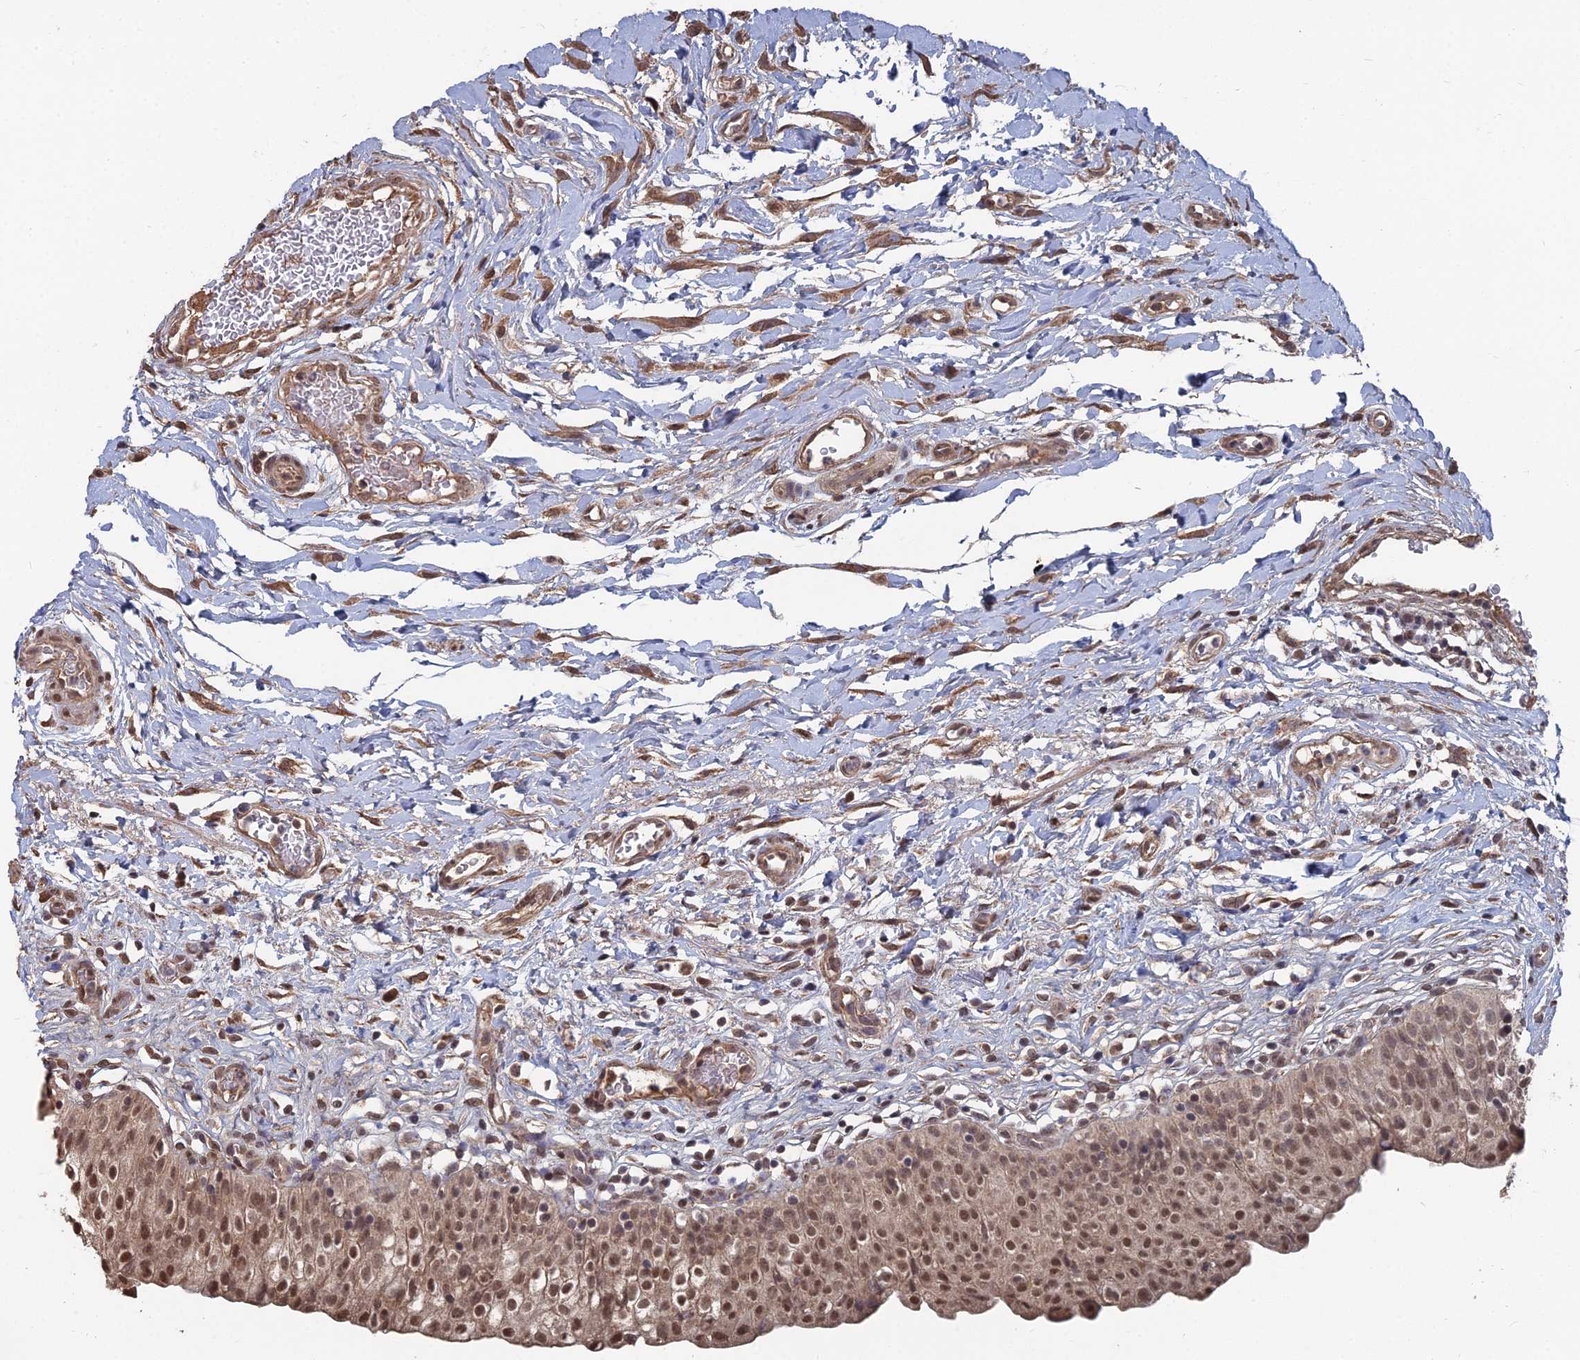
{"staining": {"intensity": "strong", "quantity": ">75%", "location": "nuclear"}, "tissue": "urinary bladder", "cell_type": "Urothelial cells", "image_type": "normal", "snomed": [{"axis": "morphology", "description": "Normal tissue, NOS"}, {"axis": "topography", "description": "Urinary bladder"}], "caption": "Approximately >75% of urothelial cells in unremarkable urinary bladder show strong nuclear protein expression as visualized by brown immunohistochemical staining.", "gene": "CCNP", "patient": {"sex": "male", "age": 55}}